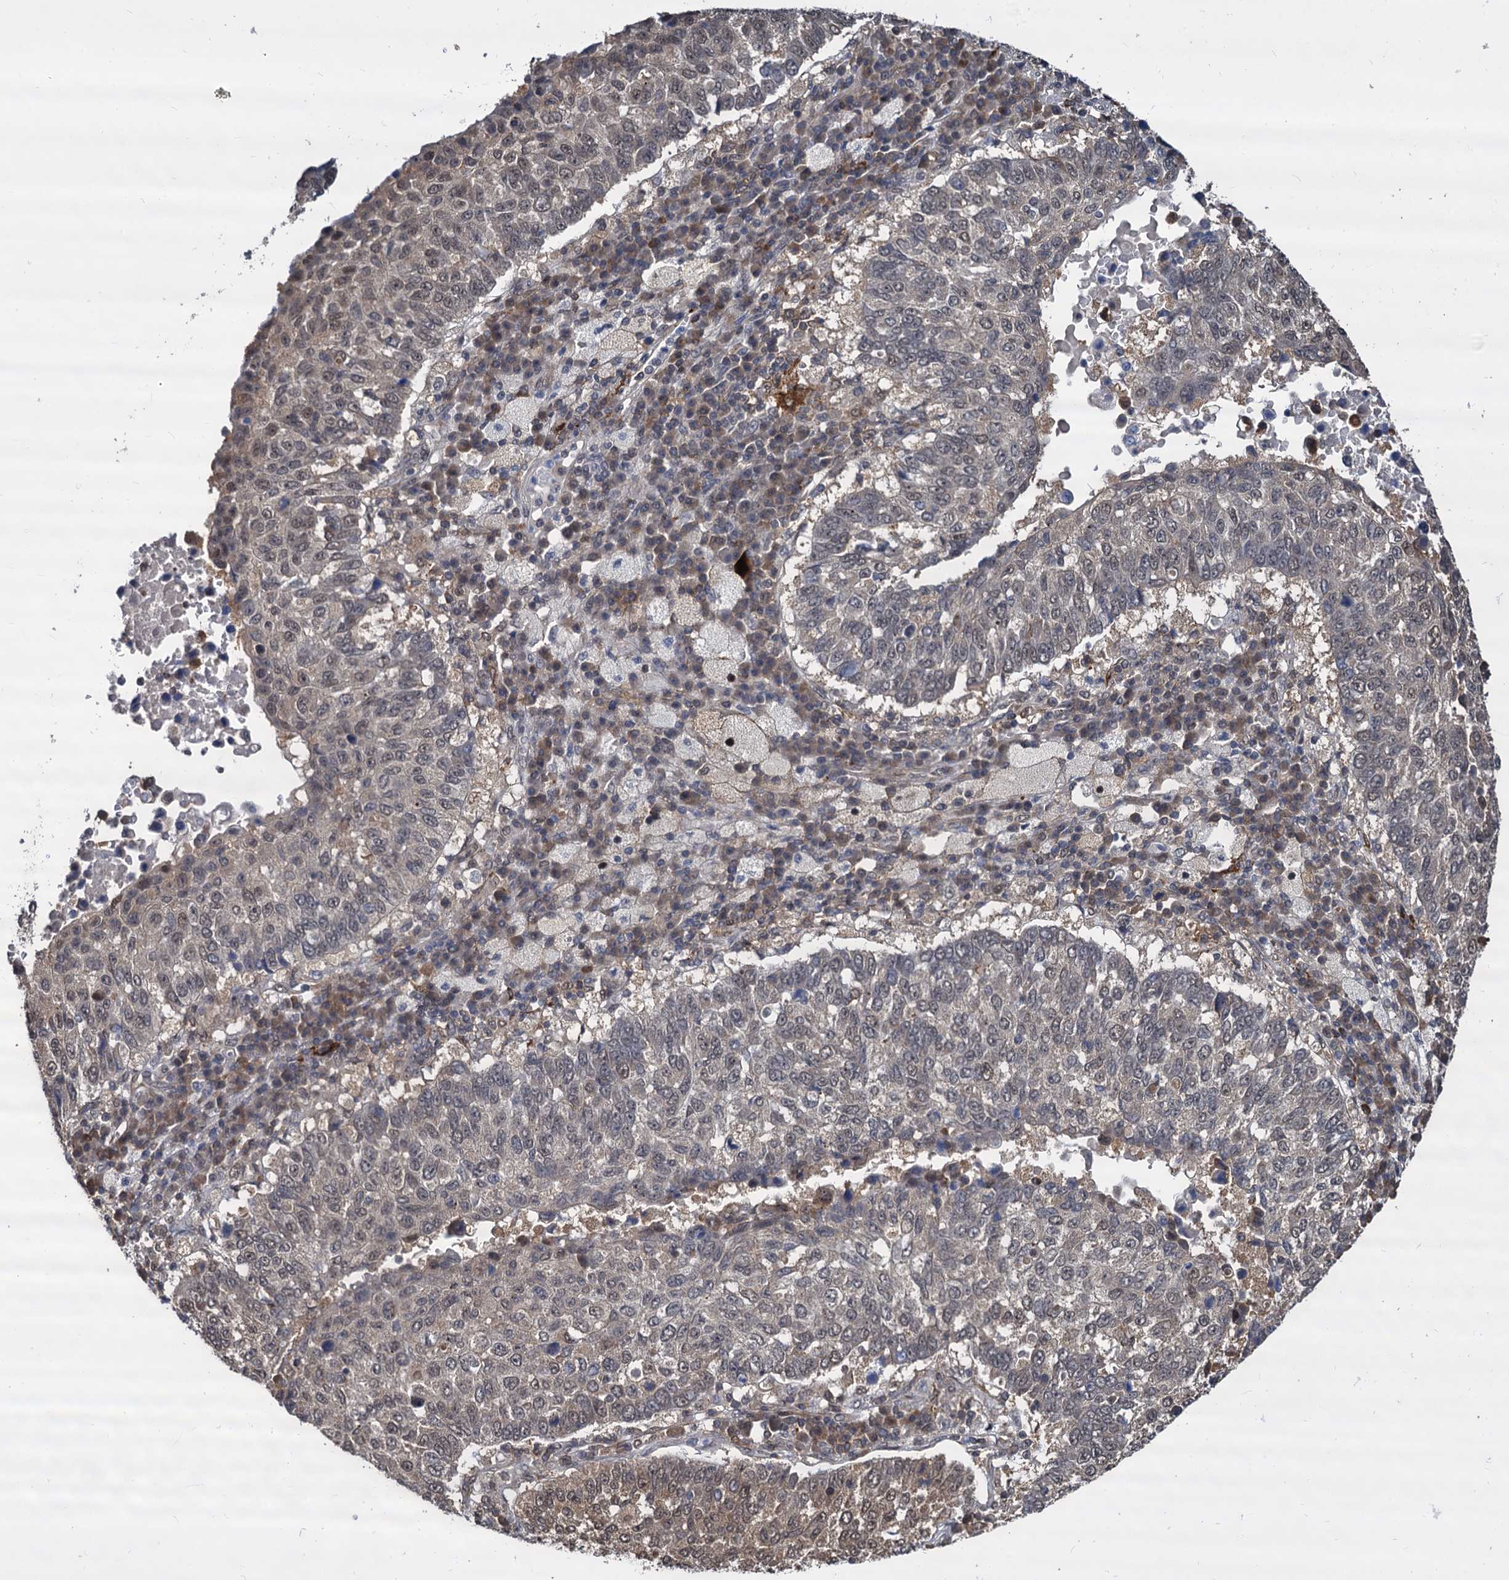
{"staining": {"intensity": "weak", "quantity": ">75%", "location": "nuclear"}, "tissue": "lung cancer", "cell_type": "Tumor cells", "image_type": "cancer", "snomed": [{"axis": "morphology", "description": "Squamous cell carcinoma, NOS"}, {"axis": "topography", "description": "Lung"}], "caption": "Protein expression analysis of lung squamous cell carcinoma demonstrates weak nuclear expression in about >75% of tumor cells.", "gene": "PSMD4", "patient": {"sex": "male", "age": 73}}